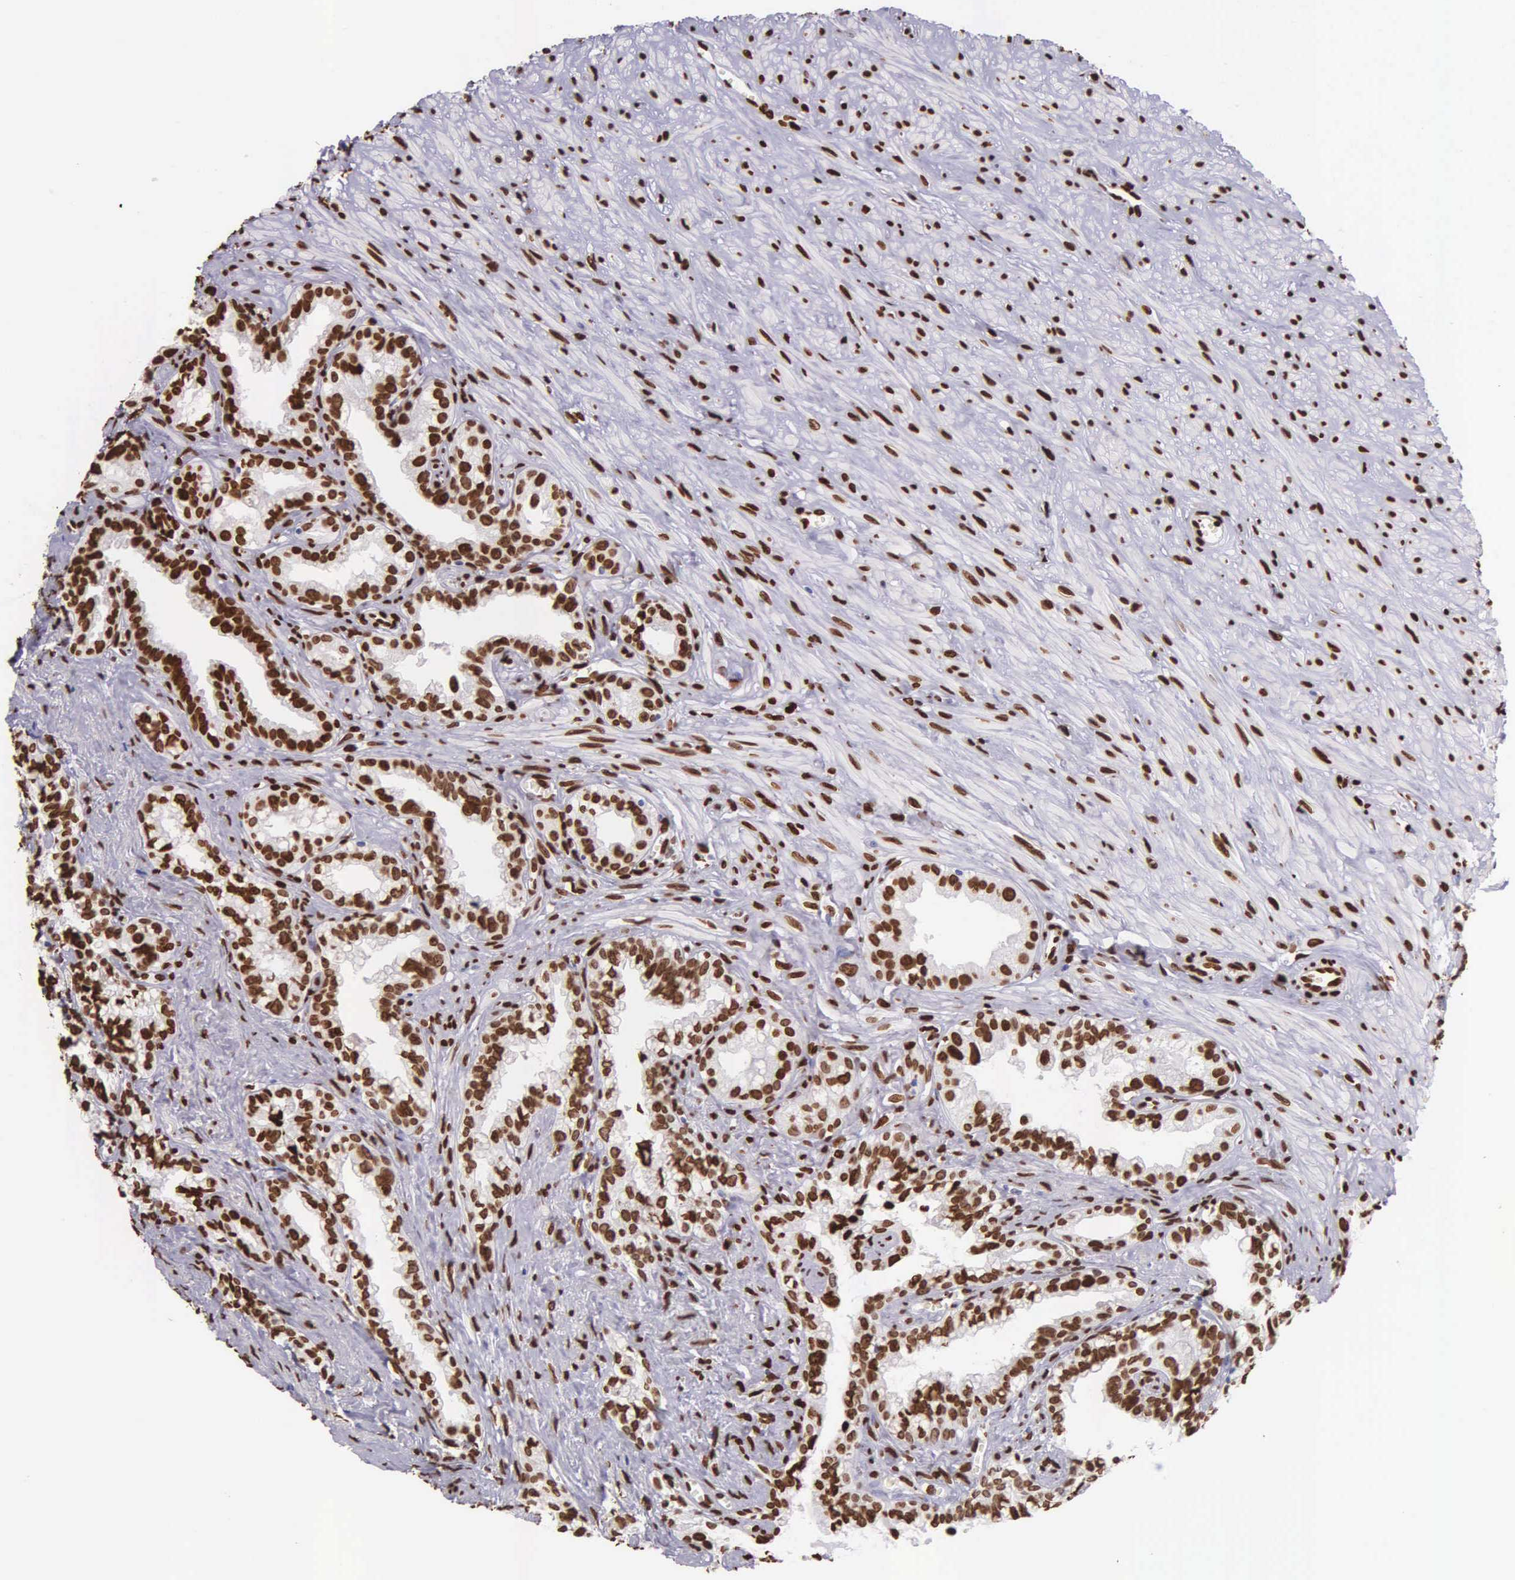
{"staining": {"intensity": "strong", "quantity": ">75%", "location": "nuclear"}, "tissue": "seminal vesicle", "cell_type": "Glandular cells", "image_type": "normal", "snomed": [{"axis": "morphology", "description": "Normal tissue, NOS"}, {"axis": "topography", "description": "Seminal veicle"}], "caption": "Immunohistochemical staining of benign seminal vesicle reveals >75% levels of strong nuclear protein positivity in approximately >75% of glandular cells. The staining was performed using DAB (3,3'-diaminobenzidine), with brown indicating positive protein expression. Nuclei are stained blue with hematoxylin.", "gene": "H1", "patient": {"sex": "male", "age": 60}}